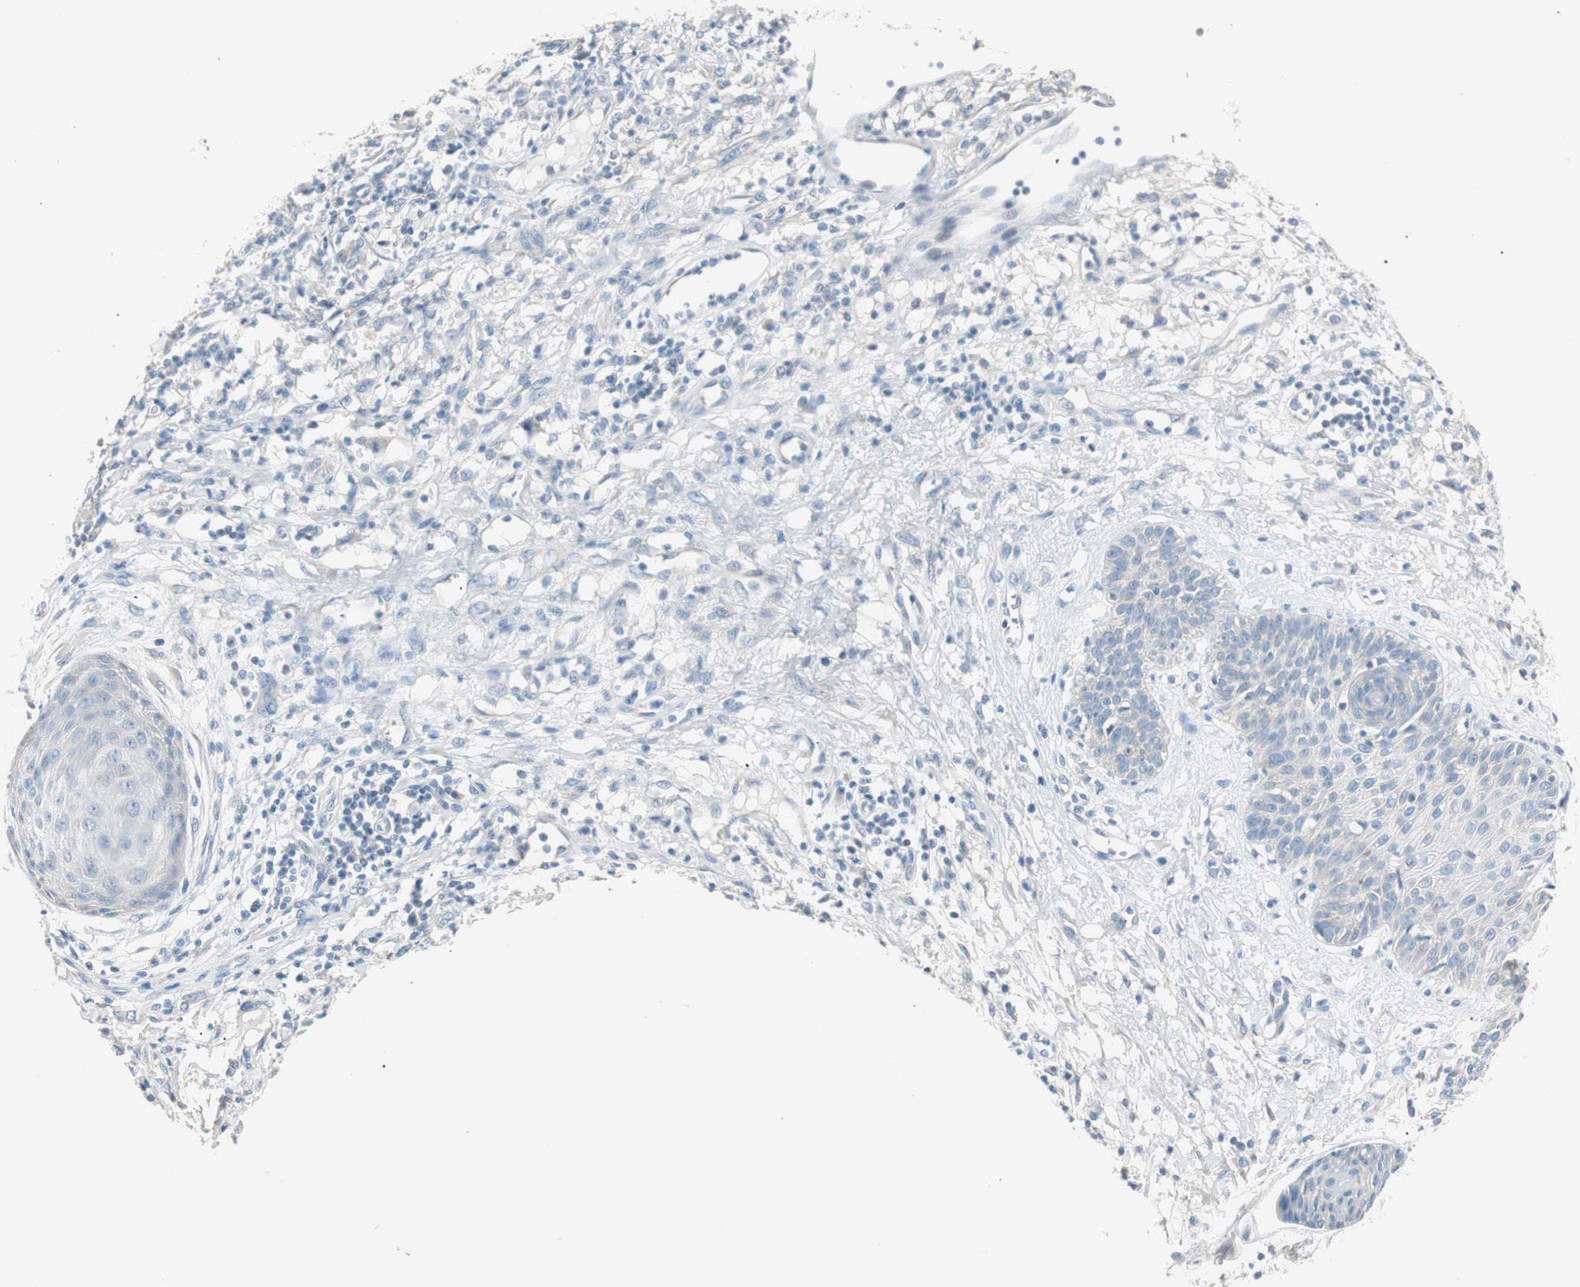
{"staining": {"intensity": "negative", "quantity": "none", "location": "none"}, "tissue": "skin cancer", "cell_type": "Tumor cells", "image_type": "cancer", "snomed": [{"axis": "morphology", "description": "Squamous cell carcinoma, NOS"}, {"axis": "topography", "description": "Skin"}], "caption": "An image of human squamous cell carcinoma (skin) is negative for staining in tumor cells.", "gene": "VIL1", "patient": {"sex": "female", "age": 78}}